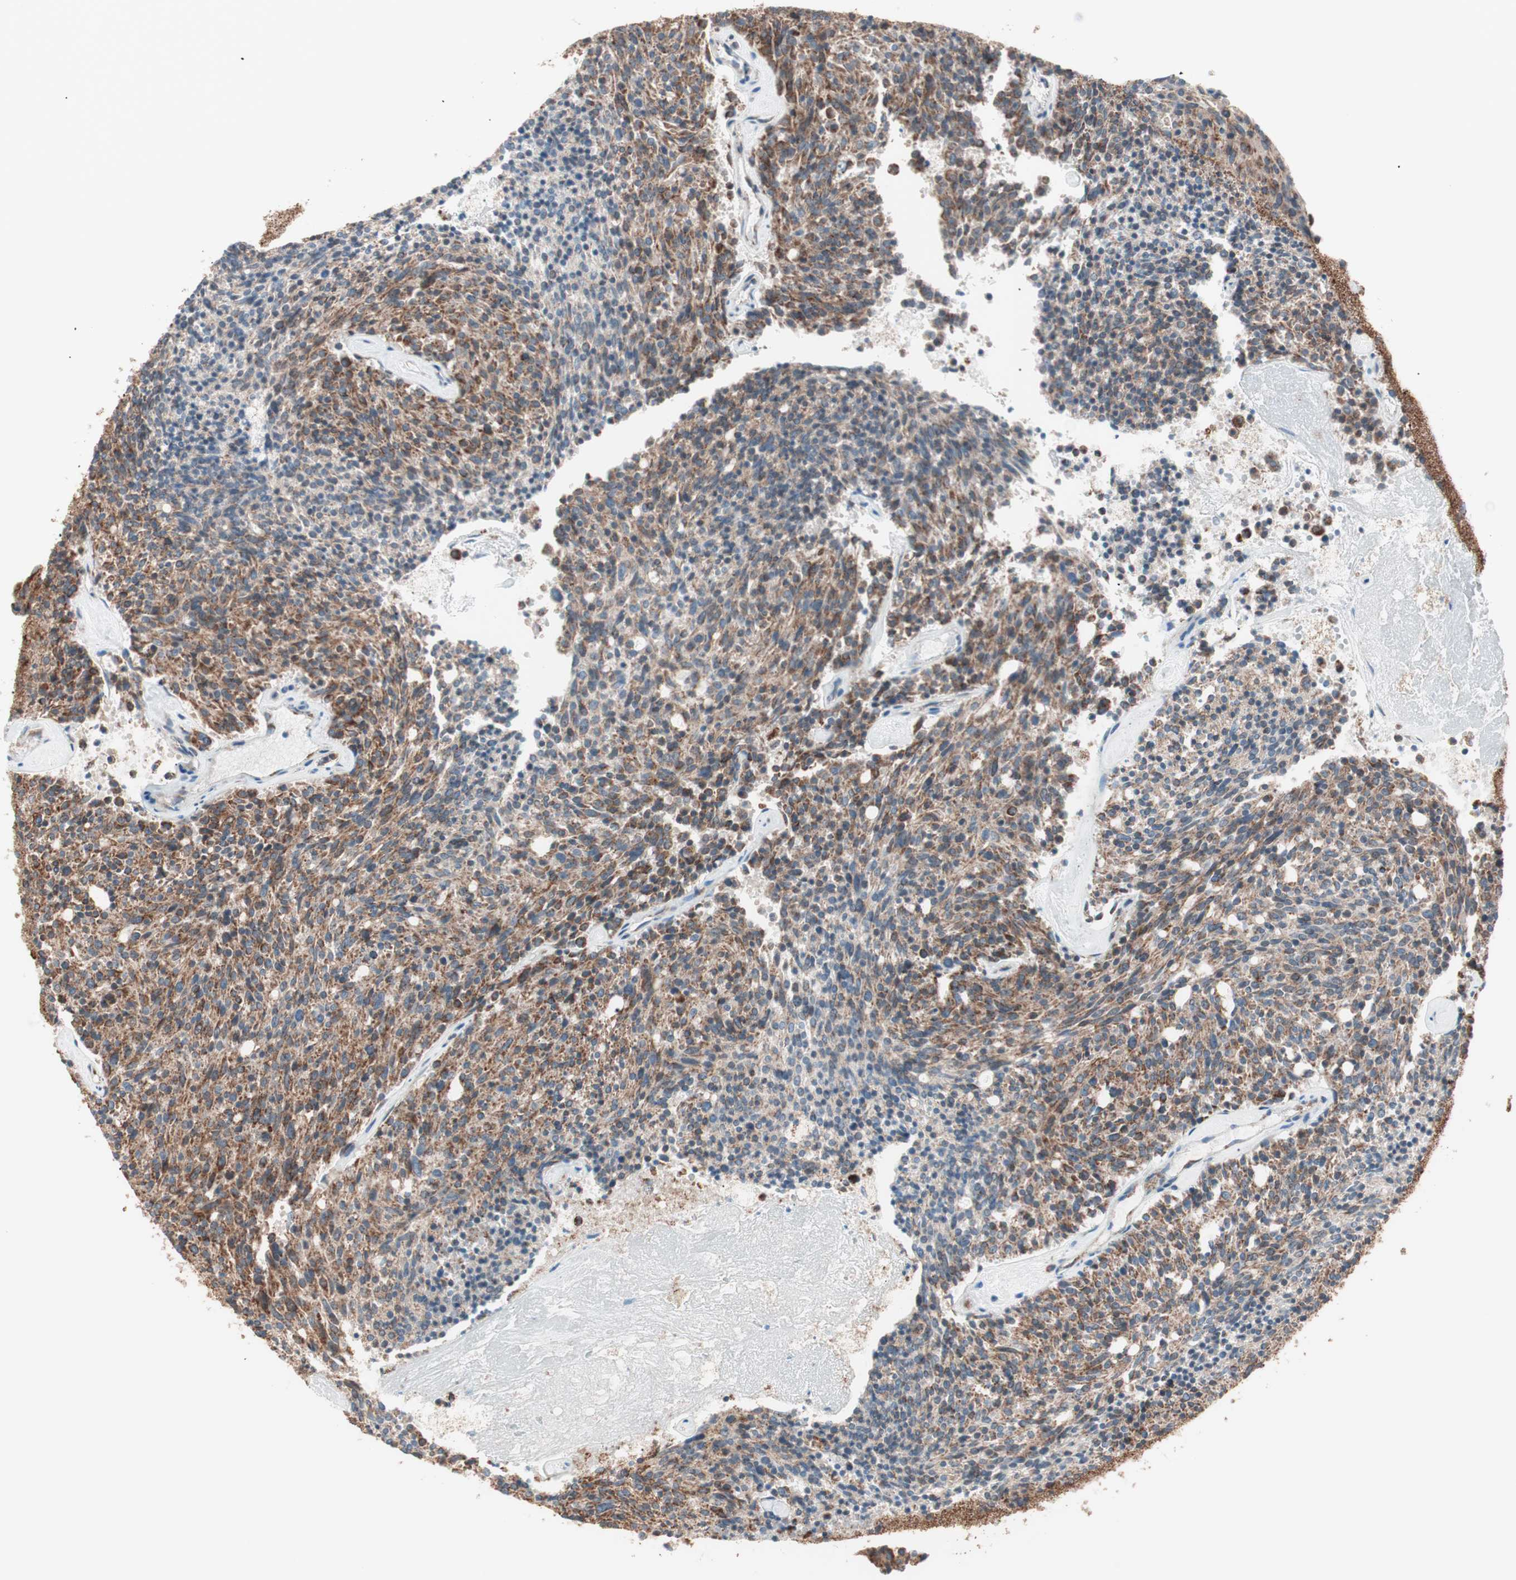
{"staining": {"intensity": "moderate", "quantity": ">75%", "location": "cytoplasmic/membranous"}, "tissue": "carcinoid", "cell_type": "Tumor cells", "image_type": "cancer", "snomed": [{"axis": "morphology", "description": "Carcinoid, malignant, NOS"}, {"axis": "topography", "description": "Pancreas"}], "caption": "Carcinoid stained for a protein (brown) reveals moderate cytoplasmic/membranous positive positivity in approximately >75% of tumor cells.", "gene": "TOMM22", "patient": {"sex": "female", "age": 54}}